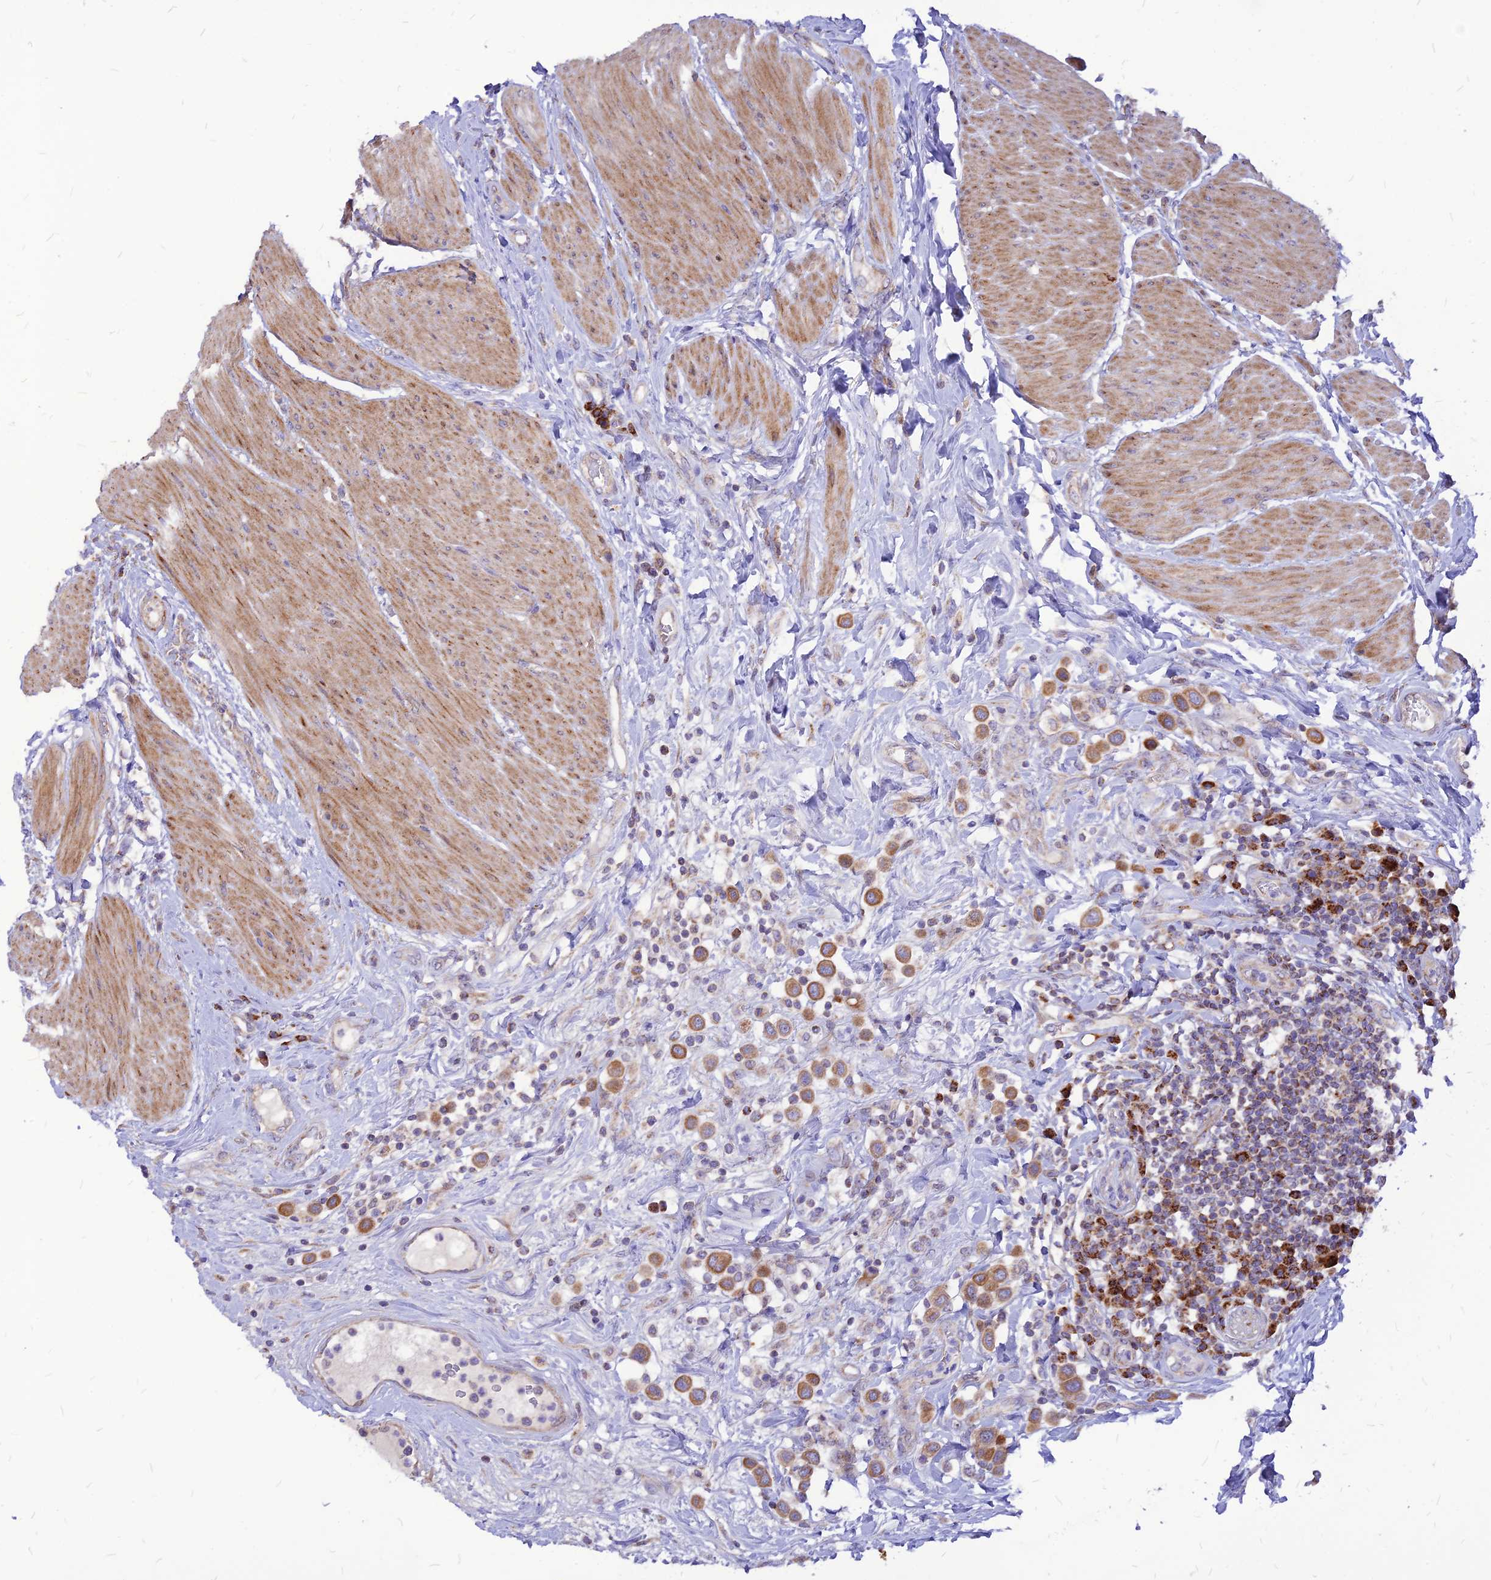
{"staining": {"intensity": "moderate", "quantity": ">75%", "location": "cytoplasmic/membranous"}, "tissue": "urothelial cancer", "cell_type": "Tumor cells", "image_type": "cancer", "snomed": [{"axis": "morphology", "description": "Urothelial carcinoma, High grade"}, {"axis": "topography", "description": "Urinary bladder"}], "caption": "A histopathology image of high-grade urothelial carcinoma stained for a protein displays moderate cytoplasmic/membranous brown staining in tumor cells. The staining is performed using DAB (3,3'-diaminobenzidine) brown chromogen to label protein expression. The nuclei are counter-stained blue using hematoxylin.", "gene": "ECI1", "patient": {"sex": "male", "age": 50}}